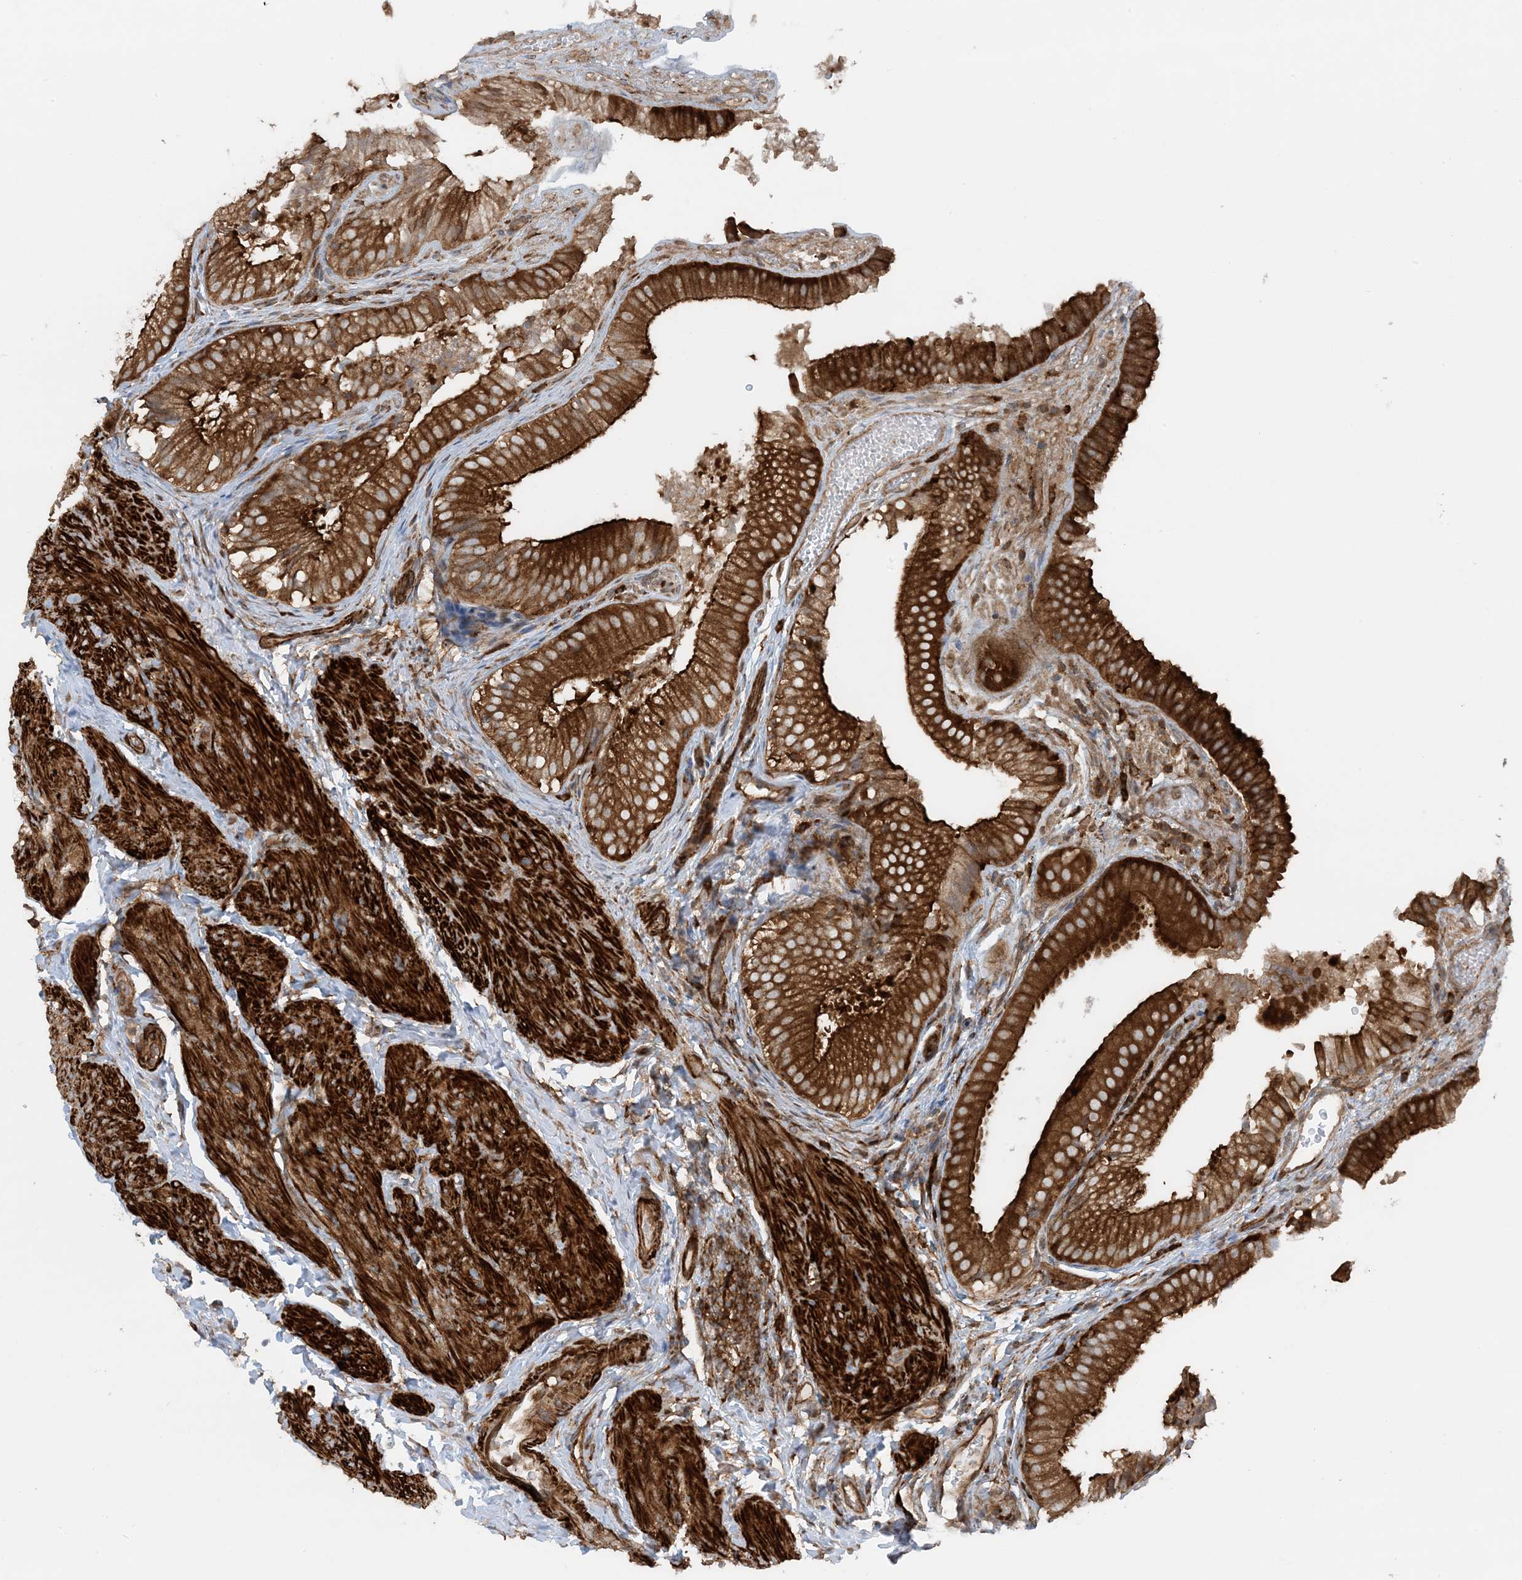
{"staining": {"intensity": "strong", "quantity": ">75%", "location": "cytoplasmic/membranous"}, "tissue": "gallbladder", "cell_type": "Glandular cells", "image_type": "normal", "snomed": [{"axis": "morphology", "description": "Normal tissue, NOS"}, {"axis": "topography", "description": "Gallbladder"}], "caption": "Brown immunohistochemical staining in unremarkable human gallbladder demonstrates strong cytoplasmic/membranous expression in about >75% of glandular cells. The staining was performed using DAB, with brown indicating positive protein expression. Nuclei are stained blue with hematoxylin.", "gene": "STAM2", "patient": {"sex": "female", "age": 30}}